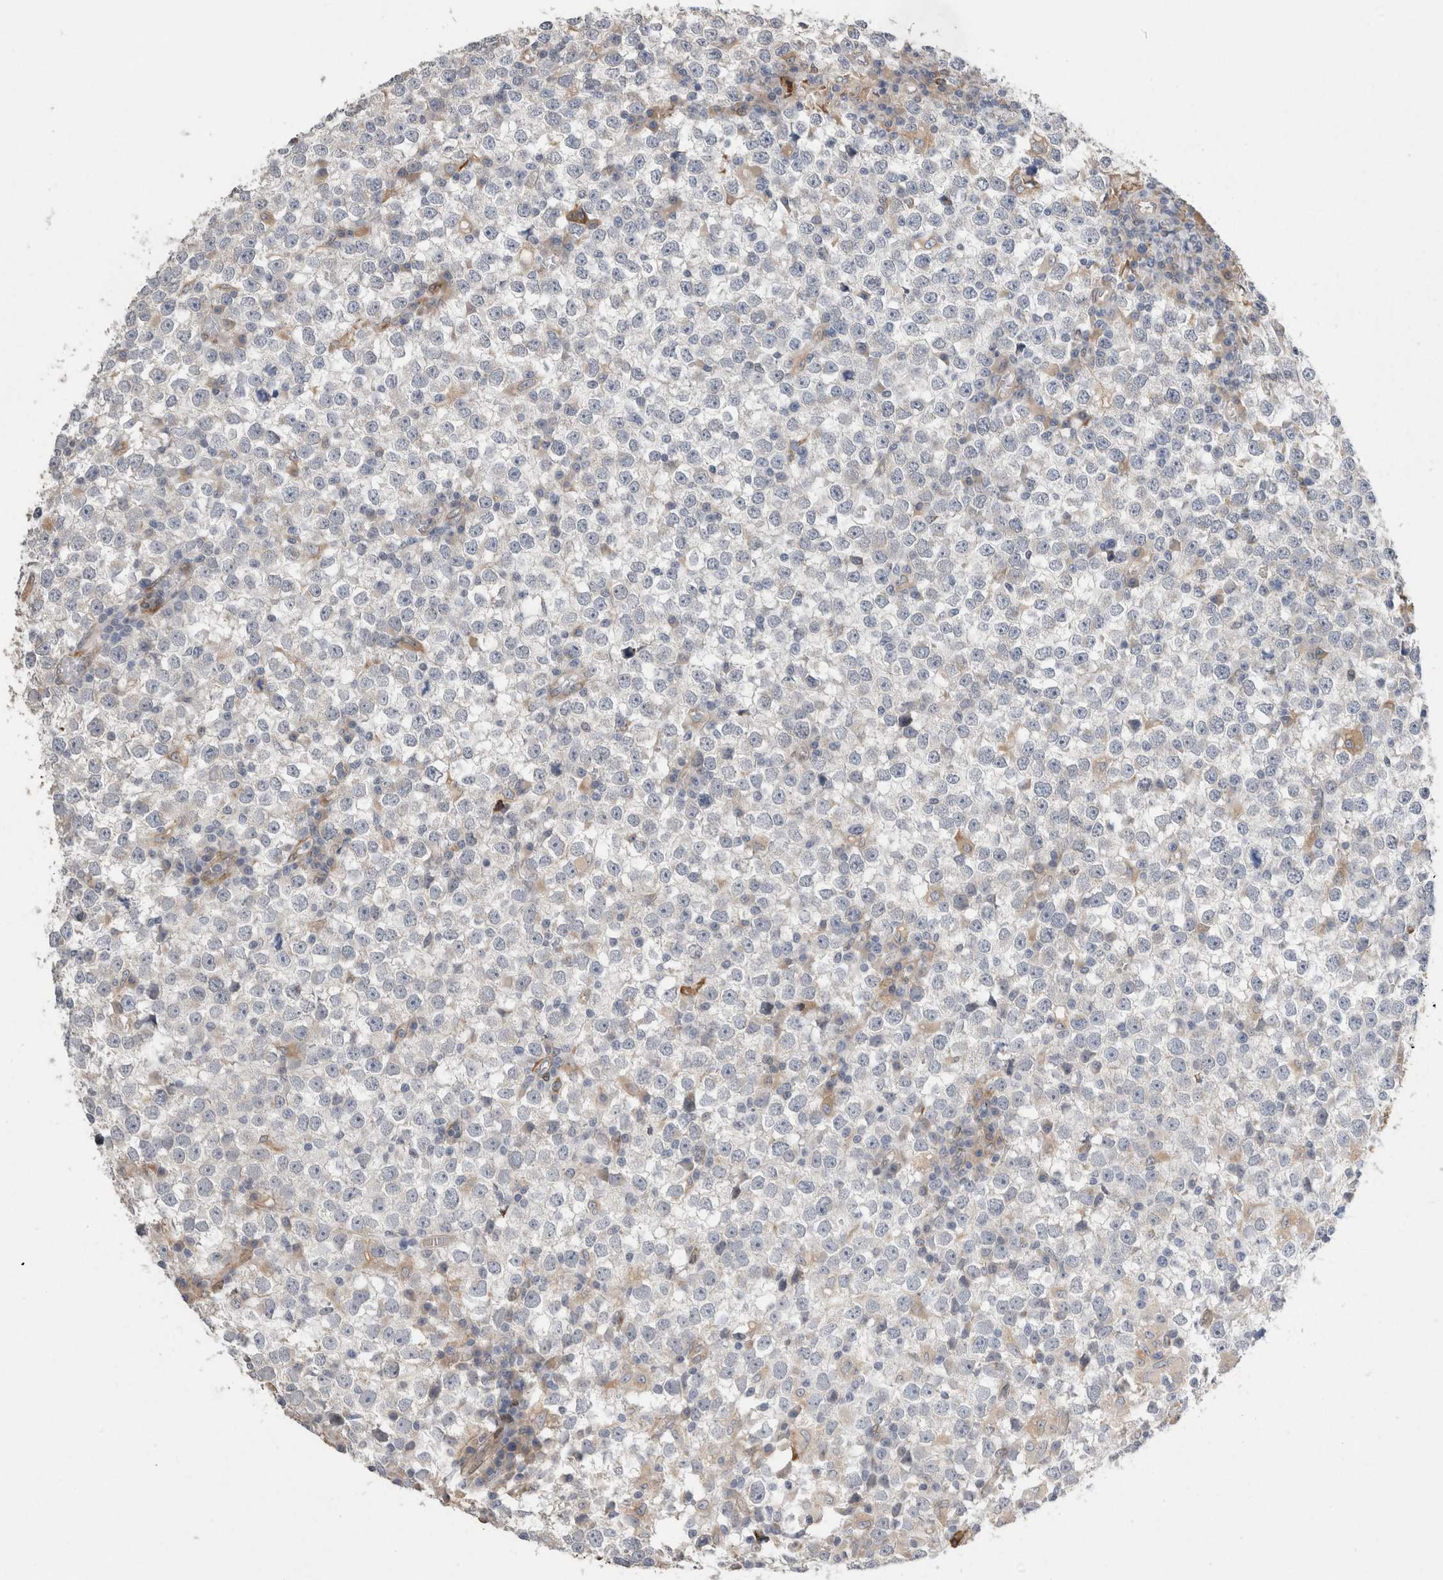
{"staining": {"intensity": "negative", "quantity": "none", "location": "none"}, "tissue": "testis cancer", "cell_type": "Tumor cells", "image_type": "cancer", "snomed": [{"axis": "morphology", "description": "Seminoma, NOS"}, {"axis": "topography", "description": "Testis"}], "caption": "High magnification brightfield microscopy of testis seminoma stained with DAB (brown) and counterstained with hematoxylin (blue): tumor cells show no significant positivity. Nuclei are stained in blue.", "gene": "TRMT9B", "patient": {"sex": "male", "age": 65}}